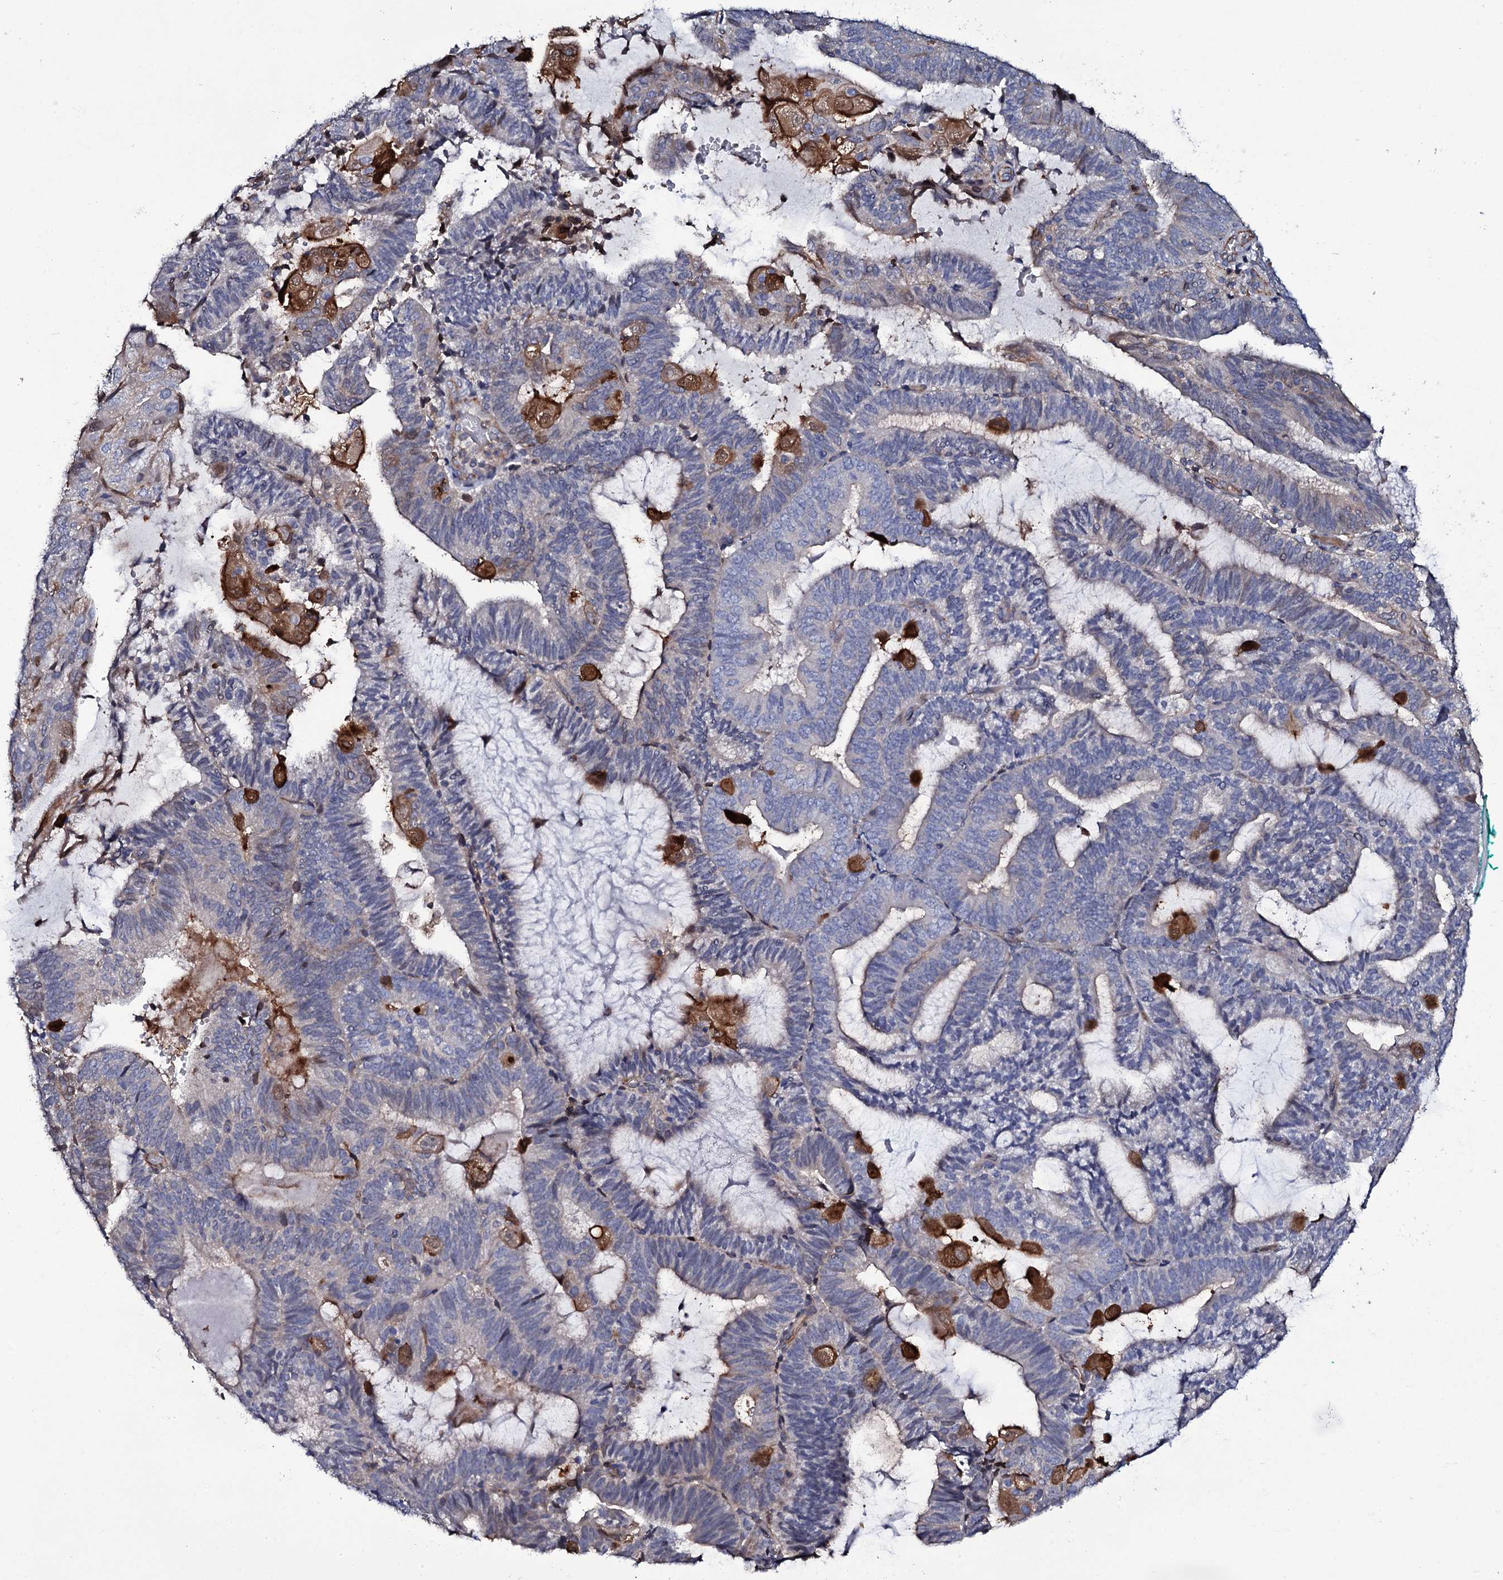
{"staining": {"intensity": "weak", "quantity": "<25%", "location": "cytoplasmic/membranous"}, "tissue": "endometrial cancer", "cell_type": "Tumor cells", "image_type": "cancer", "snomed": [{"axis": "morphology", "description": "Adenocarcinoma, NOS"}, {"axis": "topography", "description": "Endometrium"}], "caption": "Immunohistochemical staining of human endometrial adenocarcinoma displays no significant staining in tumor cells.", "gene": "TTC23", "patient": {"sex": "female", "age": 81}}